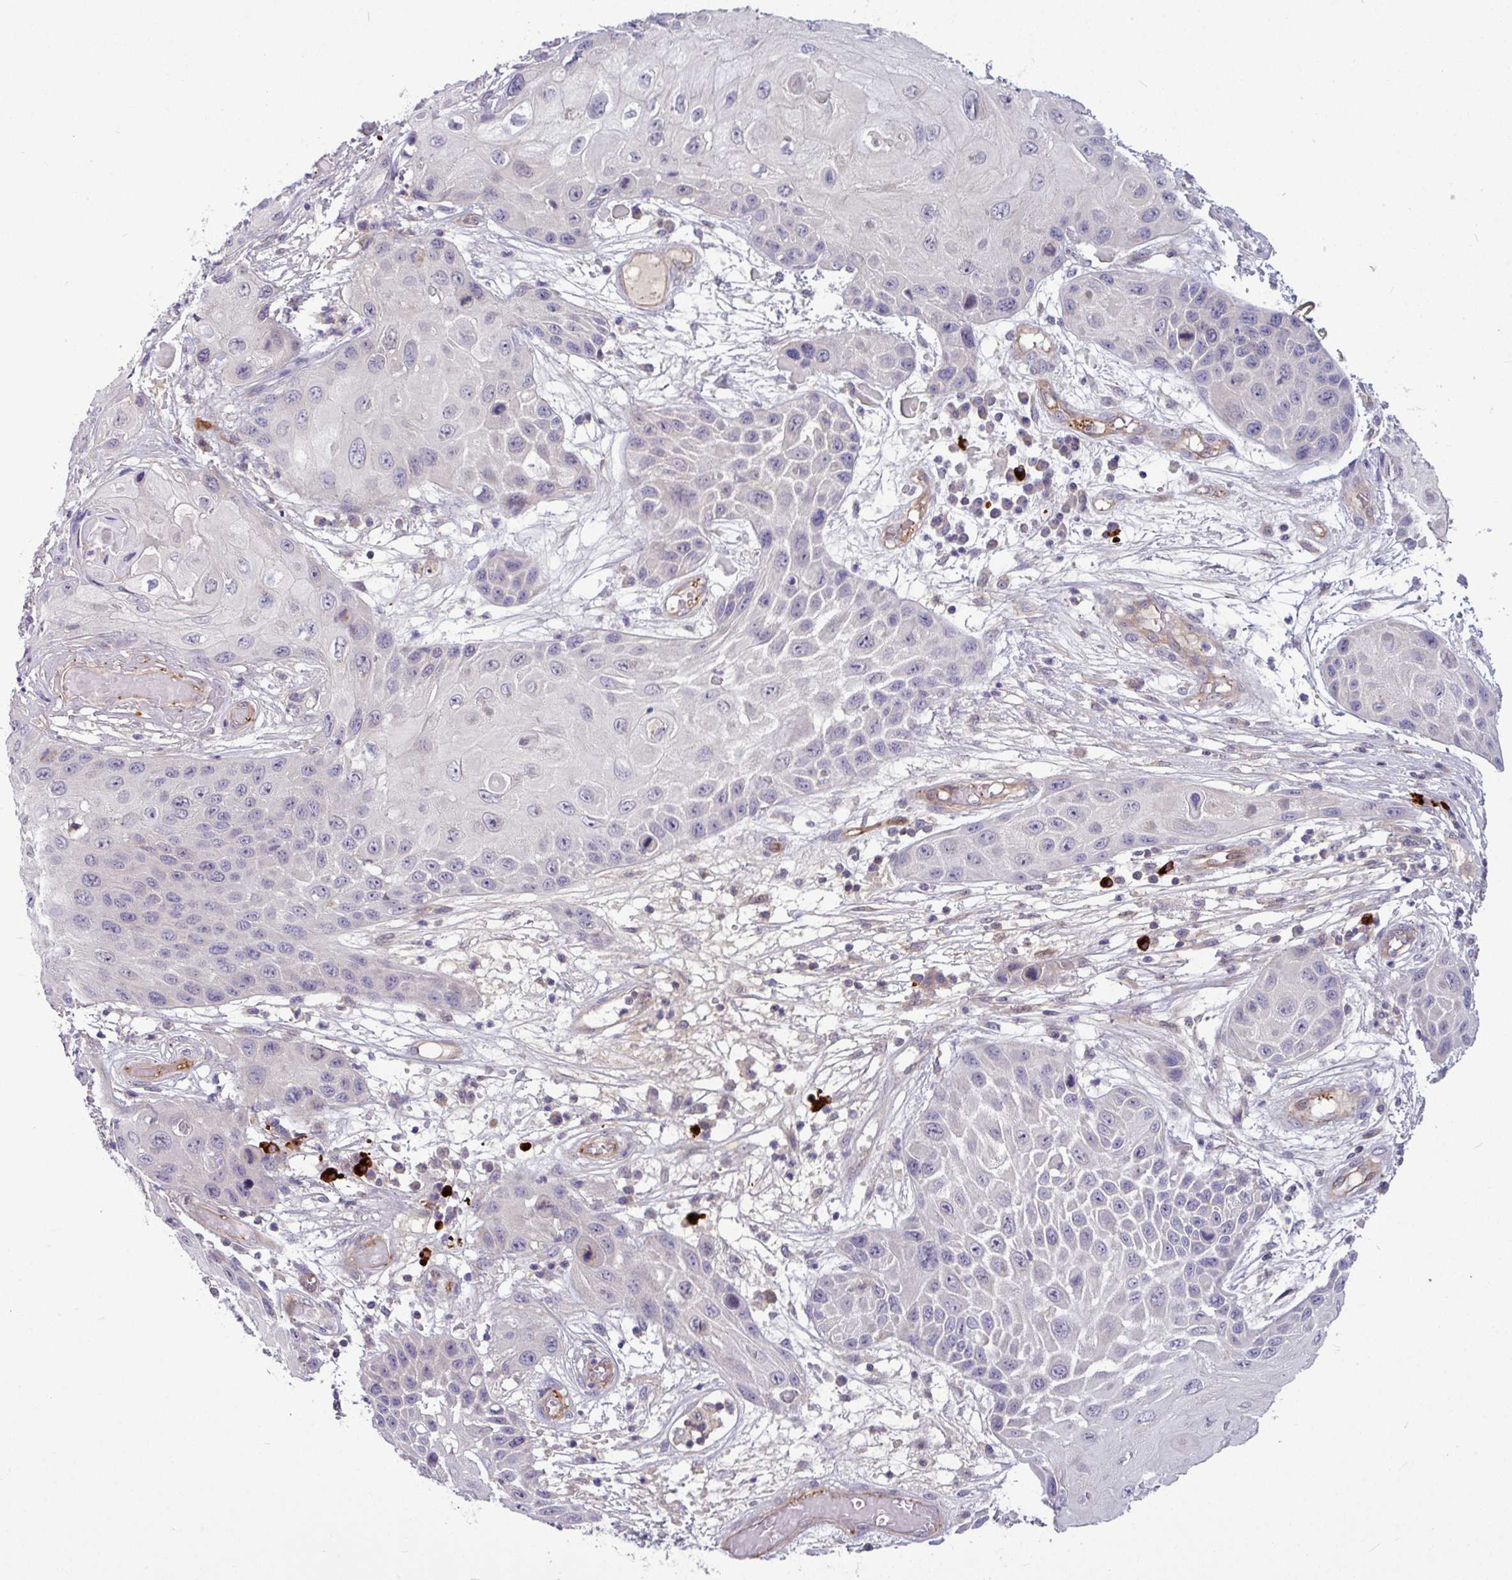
{"staining": {"intensity": "negative", "quantity": "none", "location": "none"}, "tissue": "skin cancer", "cell_type": "Tumor cells", "image_type": "cancer", "snomed": [{"axis": "morphology", "description": "Squamous cell carcinoma, NOS"}, {"axis": "topography", "description": "Skin"}, {"axis": "topography", "description": "Vulva"}], "caption": "IHC of skin squamous cell carcinoma displays no expression in tumor cells.", "gene": "B4GALNT4", "patient": {"sex": "female", "age": 44}}